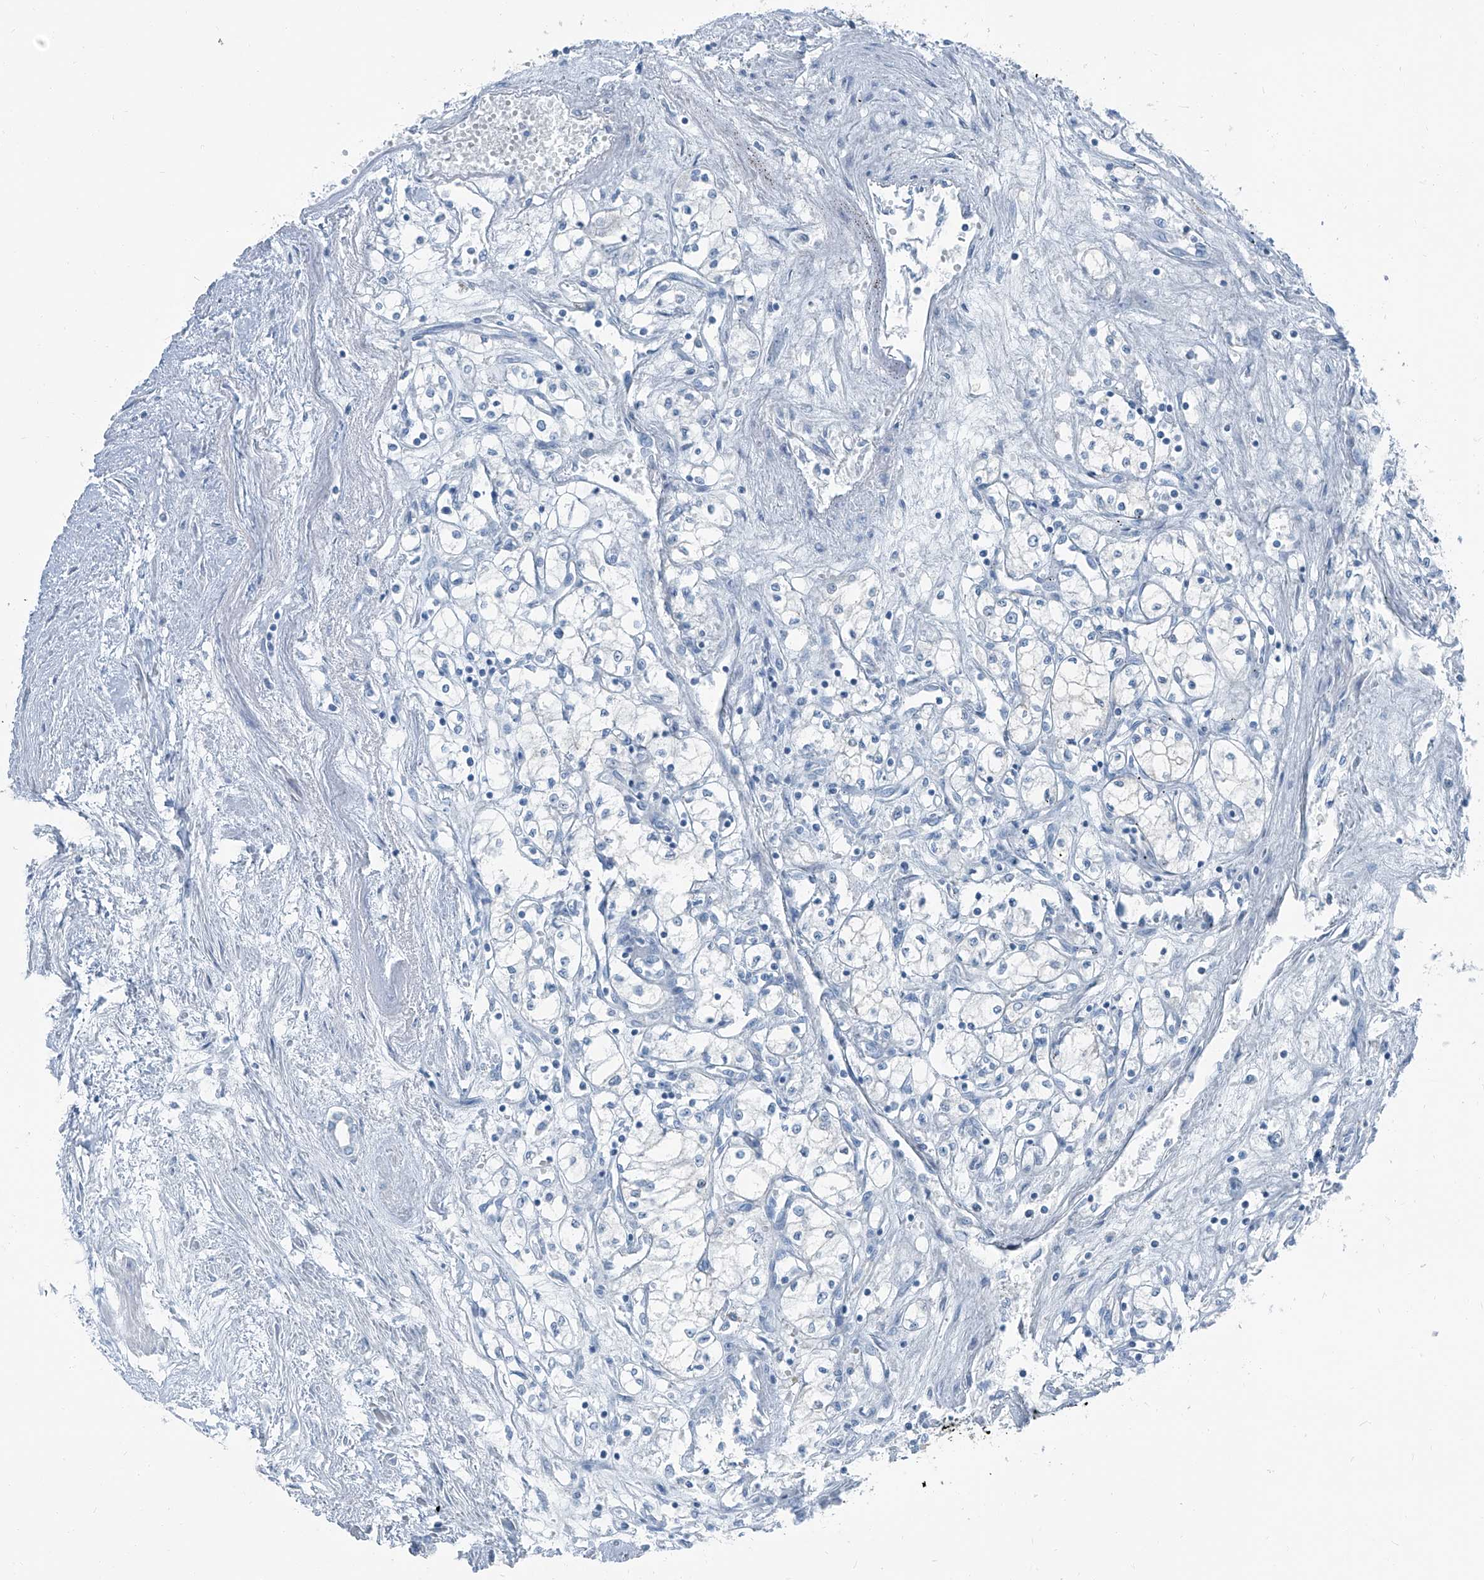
{"staining": {"intensity": "negative", "quantity": "none", "location": "none"}, "tissue": "renal cancer", "cell_type": "Tumor cells", "image_type": "cancer", "snomed": [{"axis": "morphology", "description": "Adenocarcinoma, NOS"}, {"axis": "topography", "description": "Kidney"}], "caption": "This is an IHC histopathology image of adenocarcinoma (renal). There is no expression in tumor cells.", "gene": "RGN", "patient": {"sex": "male", "age": 59}}